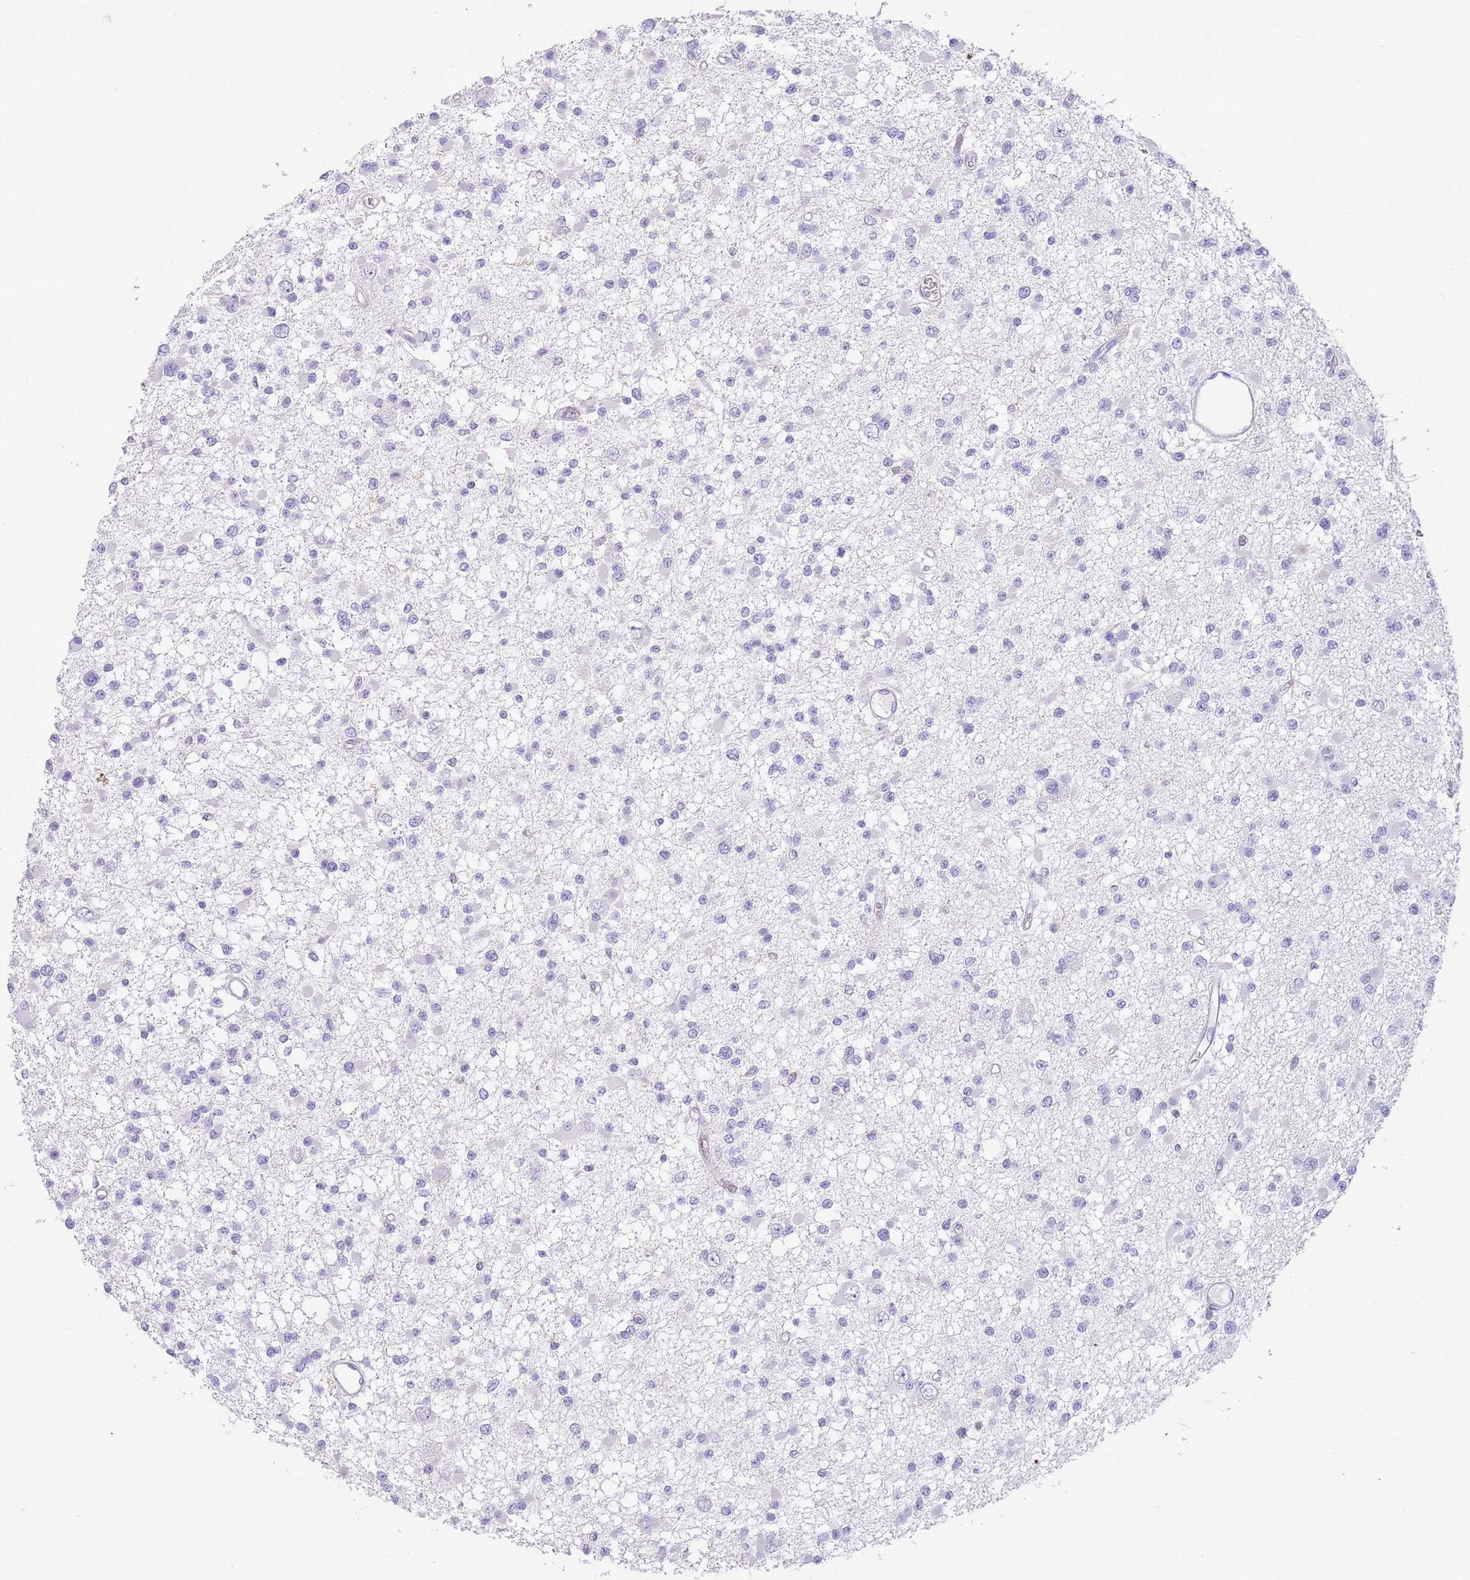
{"staining": {"intensity": "negative", "quantity": "none", "location": "none"}, "tissue": "glioma", "cell_type": "Tumor cells", "image_type": "cancer", "snomed": [{"axis": "morphology", "description": "Glioma, malignant, Low grade"}, {"axis": "topography", "description": "Brain"}], "caption": "Tumor cells are negative for brown protein staining in malignant glioma (low-grade). Brightfield microscopy of immunohistochemistry stained with DAB (brown) and hematoxylin (blue), captured at high magnification.", "gene": "OR4Q3", "patient": {"sex": "female", "age": 22}}